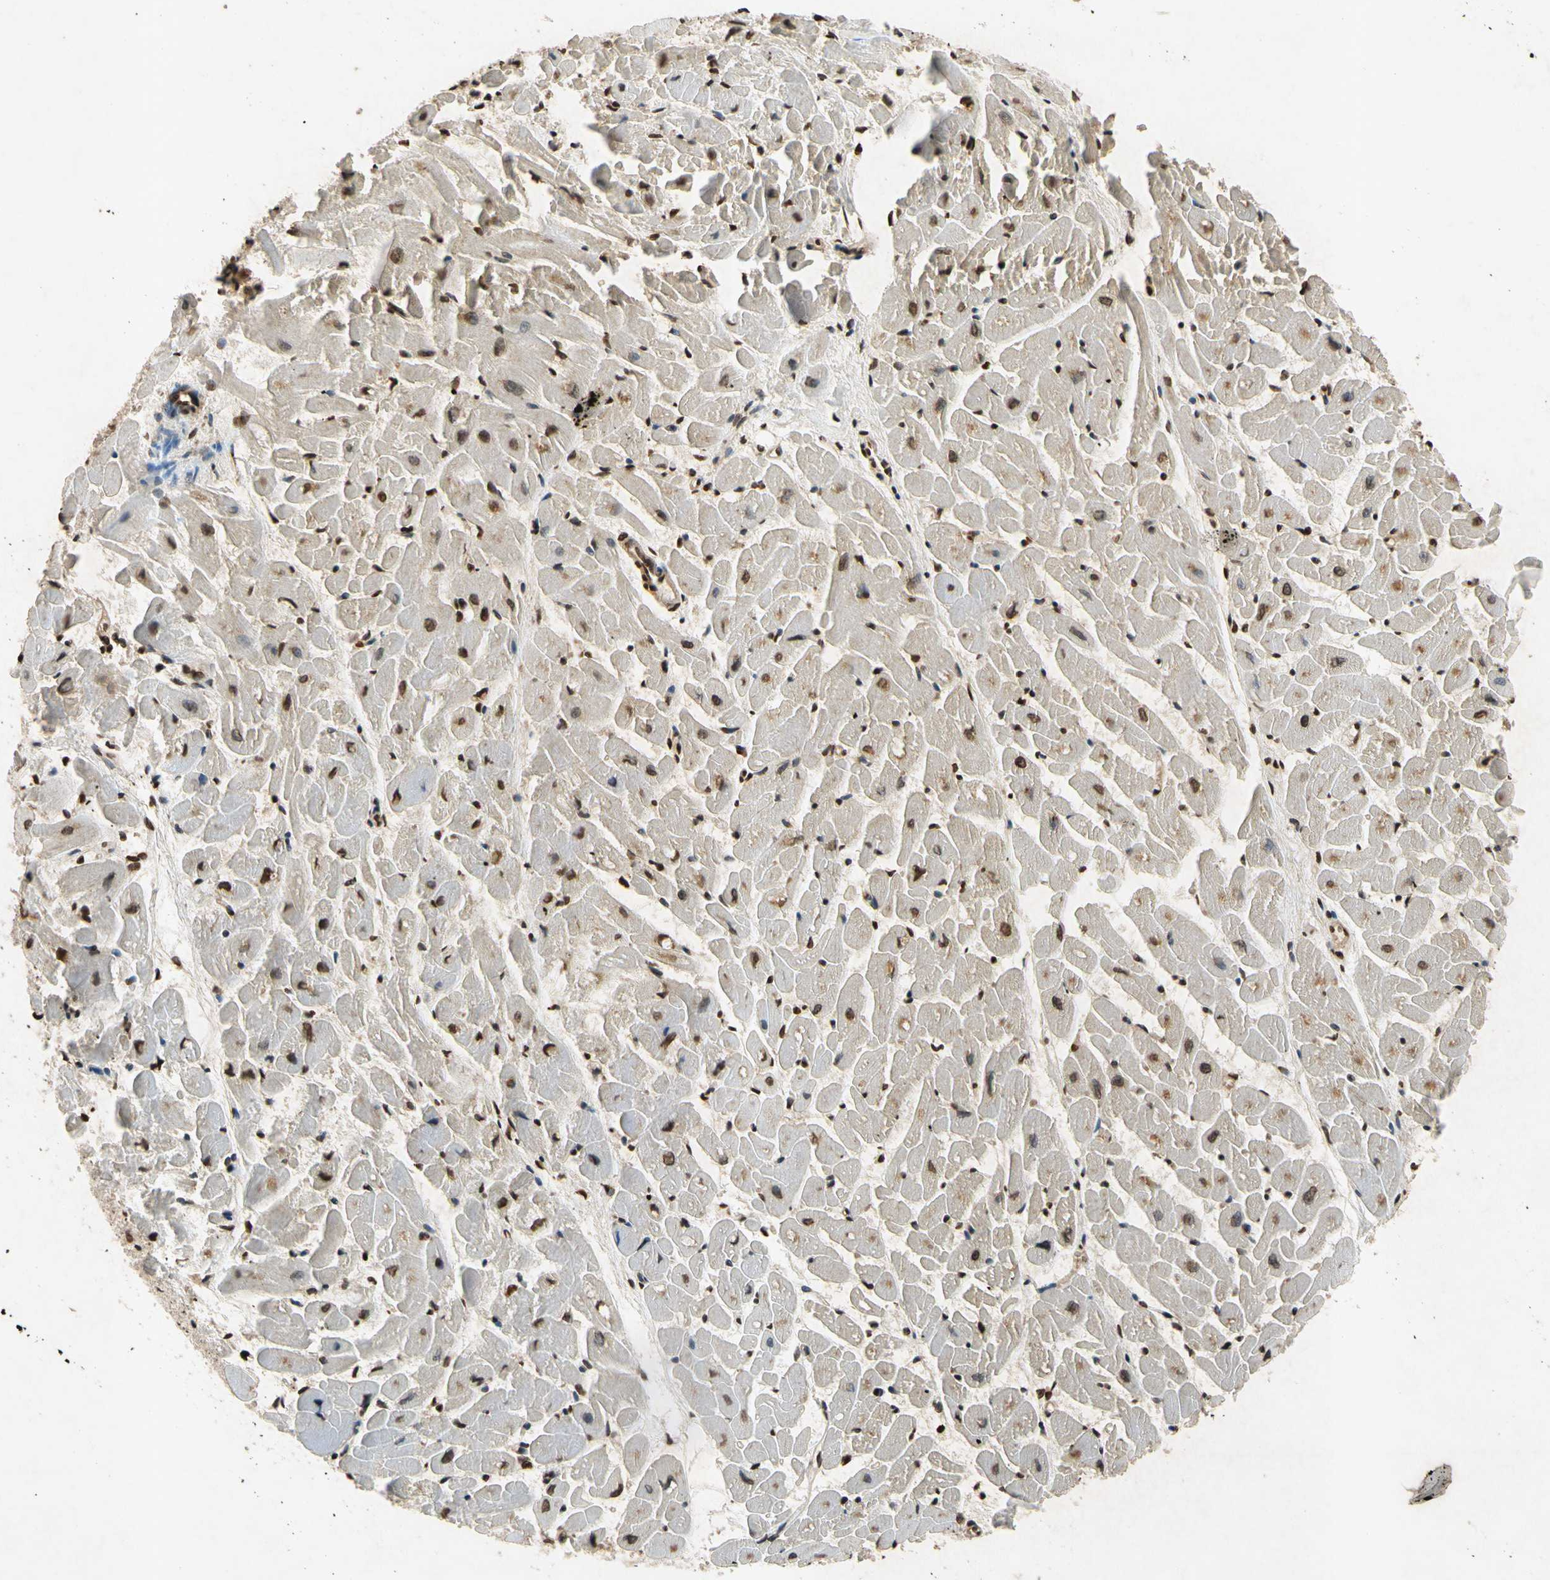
{"staining": {"intensity": "moderate", "quantity": ">75%", "location": "nuclear"}, "tissue": "heart muscle", "cell_type": "Cardiomyocytes", "image_type": "normal", "snomed": [{"axis": "morphology", "description": "Normal tissue, NOS"}, {"axis": "topography", "description": "Heart"}], "caption": "Cardiomyocytes reveal medium levels of moderate nuclear positivity in approximately >75% of cells in unremarkable human heart muscle.", "gene": "HOXB3", "patient": {"sex": "female", "age": 19}}